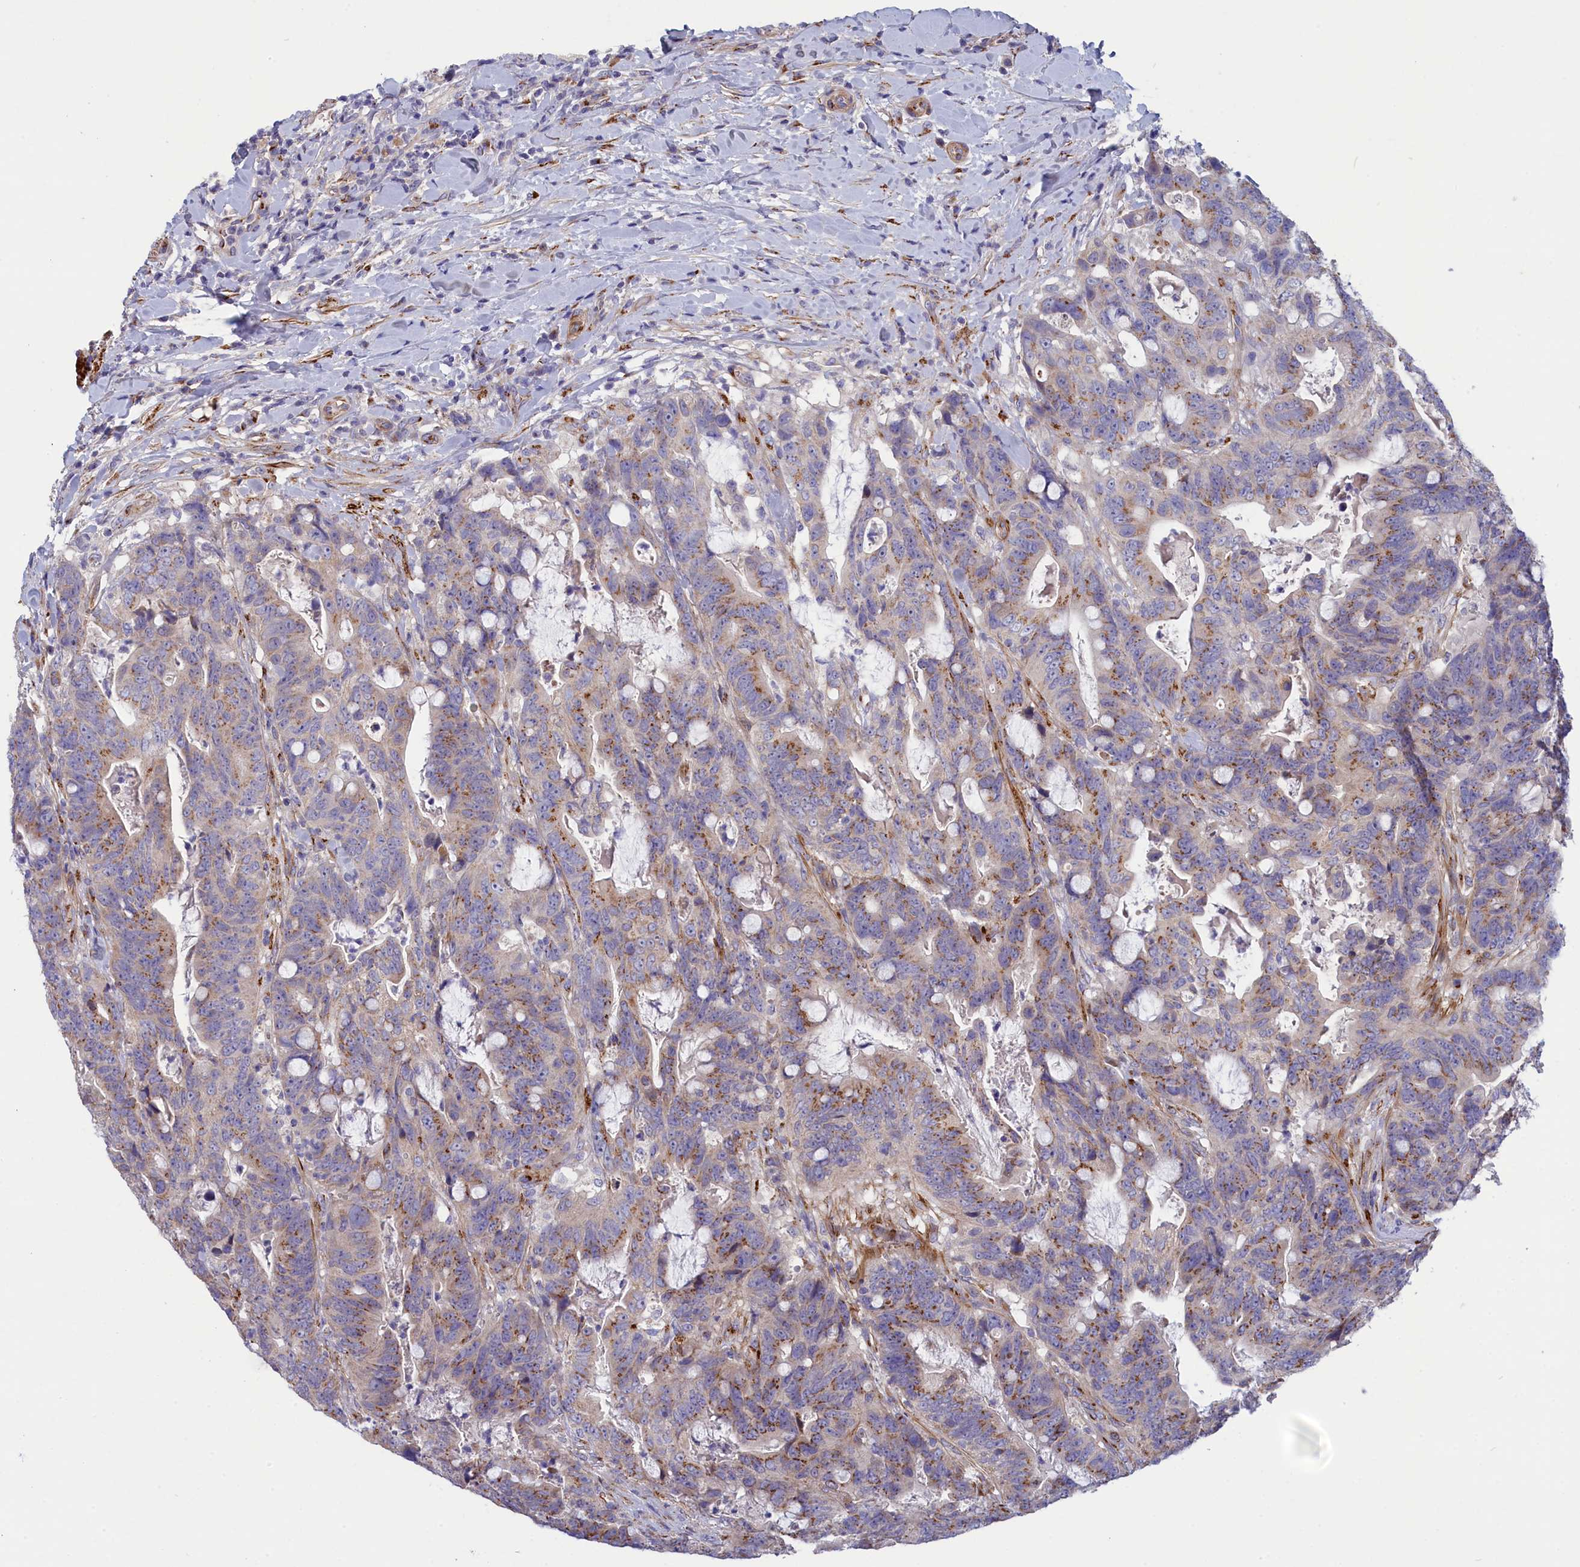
{"staining": {"intensity": "moderate", "quantity": "25%-75%", "location": "cytoplasmic/membranous"}, "tissue": "colorectal cancer", "cell_type": "Tumor cells", "image_type": "cancer", "snomed": [{"axis": "morphology", "description": "Adenocarcinoma, NOS"}, {"axis": "topography", "description": "Colon"}], "caption": "Tumor cells show medium levels of moderate cytoplasmic/membranous expression in approximately 25%-75% of cells in colorectal cancer (adenocarcinoma).", "gene": "TUBGCP4", "patient": {"sex": "female", "age": 82}}